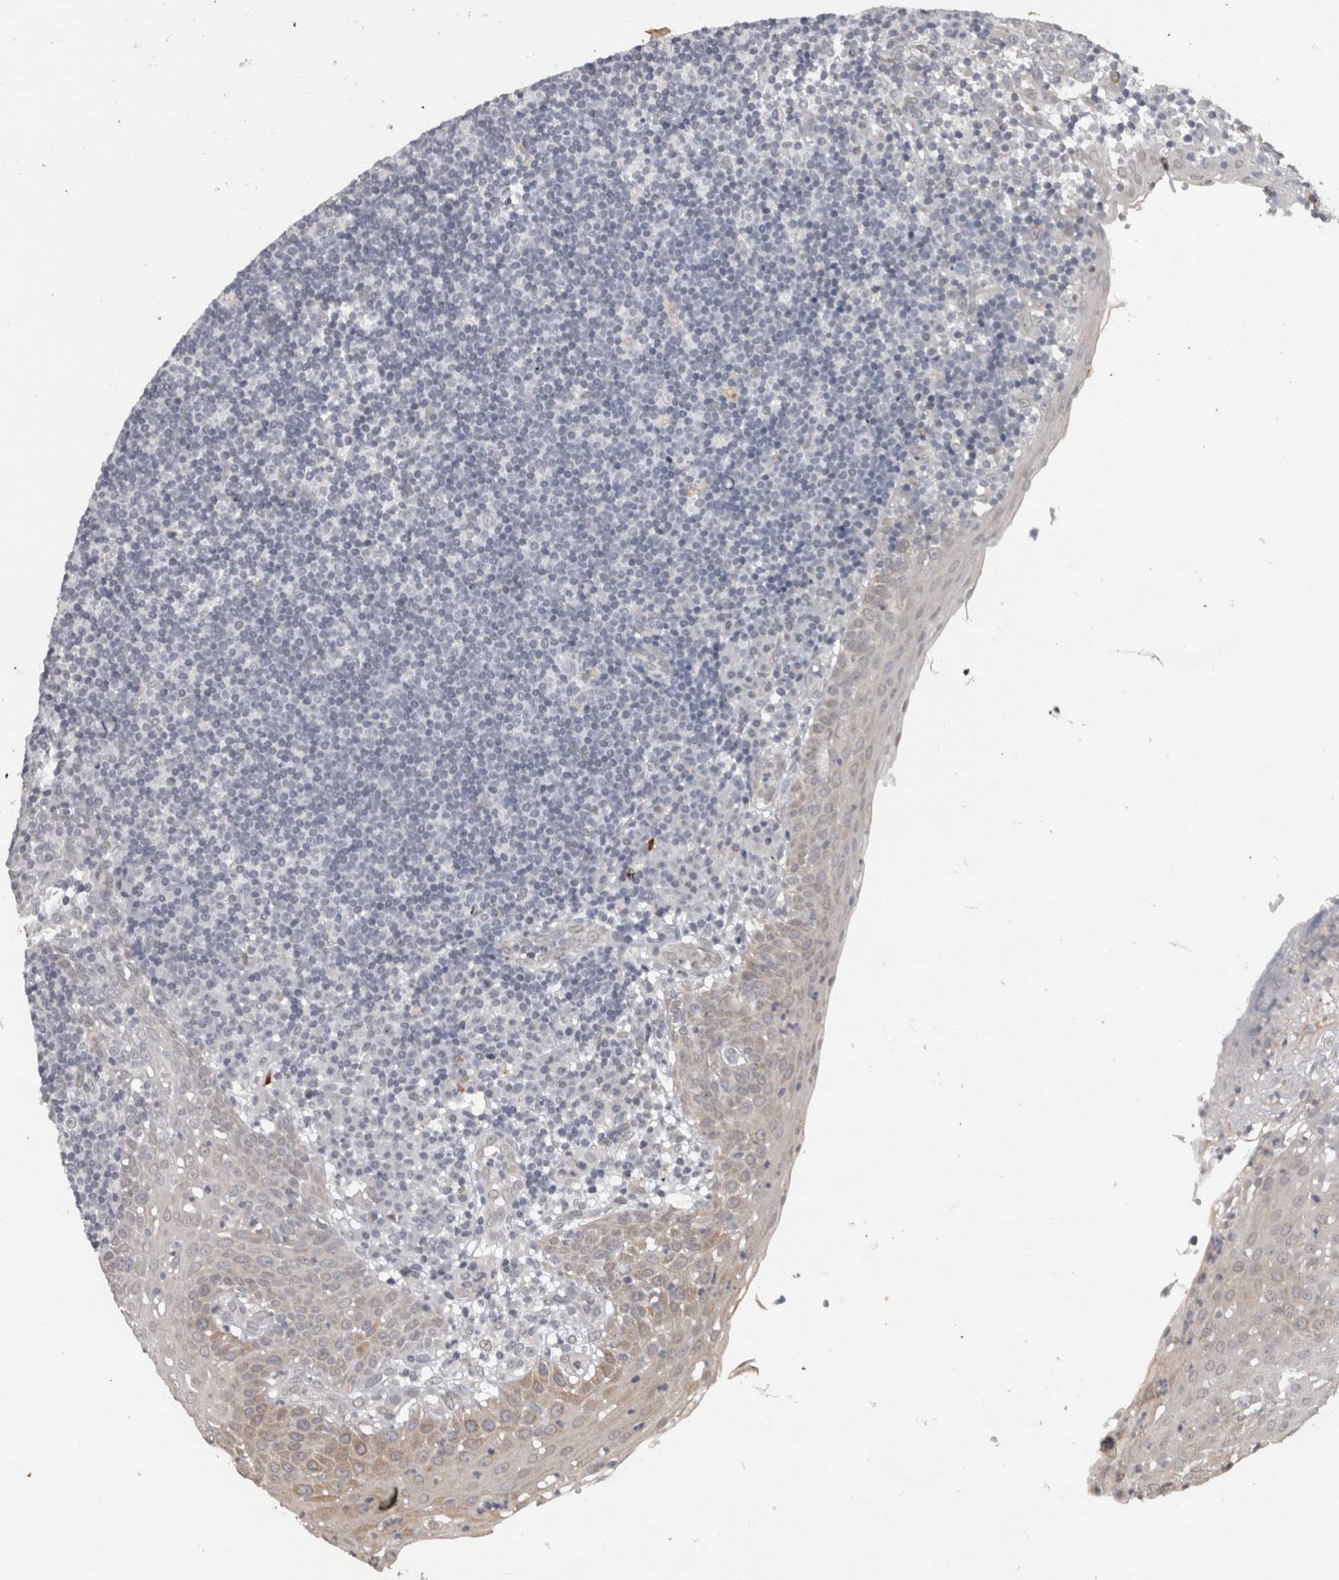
{"staining": {"intensity": "negative", "quantity": "none", "location": "none"}, "tissue": "tonsil", "cell_type": "Germinal center cells", "image_type": "normal", "snomed": [{"axis": "morphology", "description": "Normal tissue, NOS"}, {"axis": "topography", "description": "Tonsil"}], "caption": "DAB immunohistochemical staining of benign tonsil demonstrates no significant expression in germinal center cells.", "gene": "PRXL2A", "patient": {"sex": "female", "age": 40}}